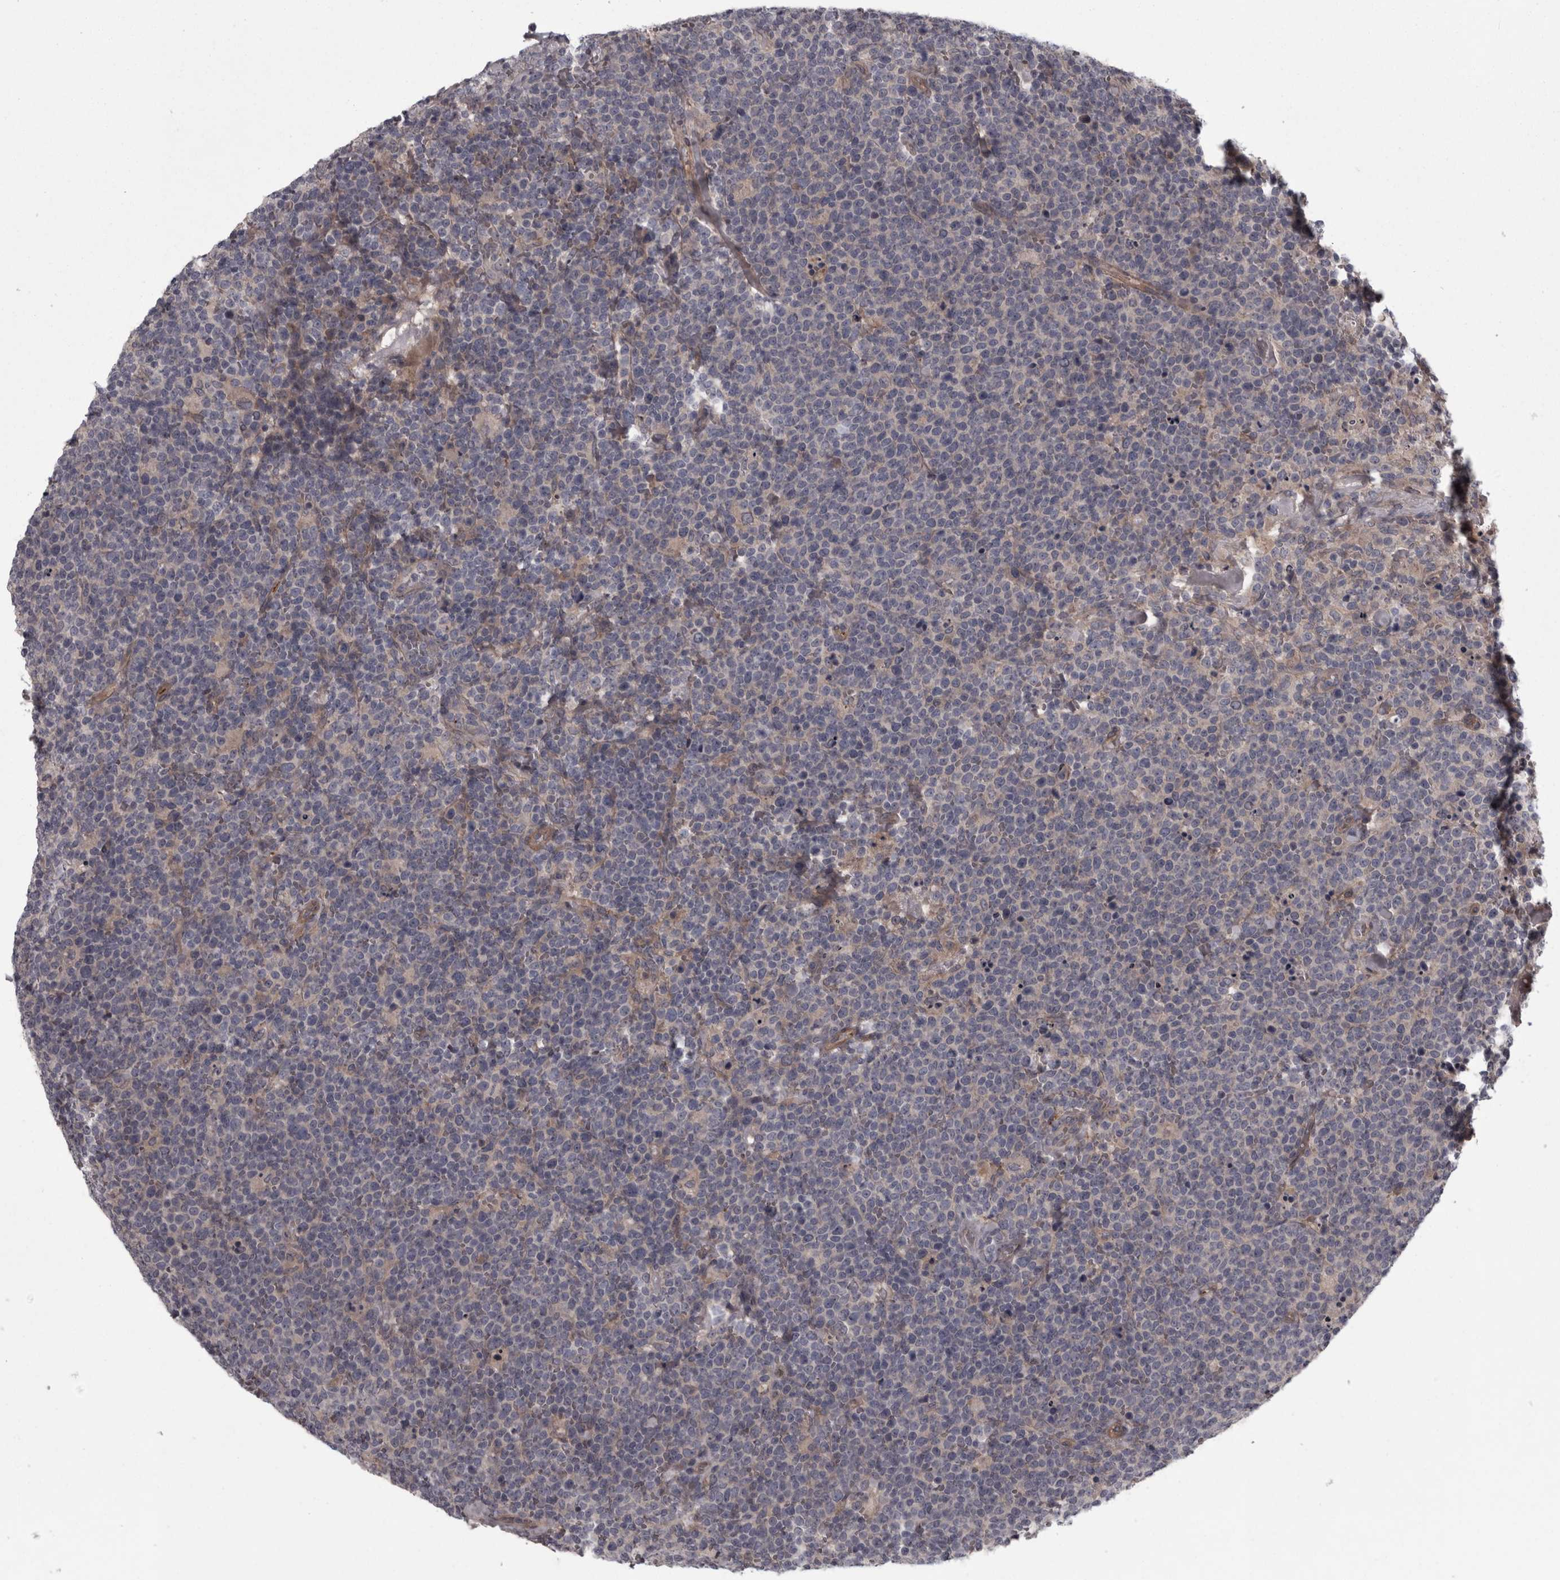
{"staining": {"intensity": "negative", "quantity": "none", "location": "none"}, "tissue": "lymphoma", "cell_type": "Tumor cells", "image_type": "cancer", "snomed": [{"axis": "morphology", "description": "Malignant lymphoma, non-Hodgkin's type, High grade"}, {"axis": "topography", "description": "Lymph node"}], "caption": "DAB (3,3'-diaminobenzidine) immunohistochemical staining of human malignant lymphoma, non-Hodgkin's type (high-grade) displays no significant staining in tumor cells.", "gene": "RSU1", "patient": {"sex": "male", "age": 61}}